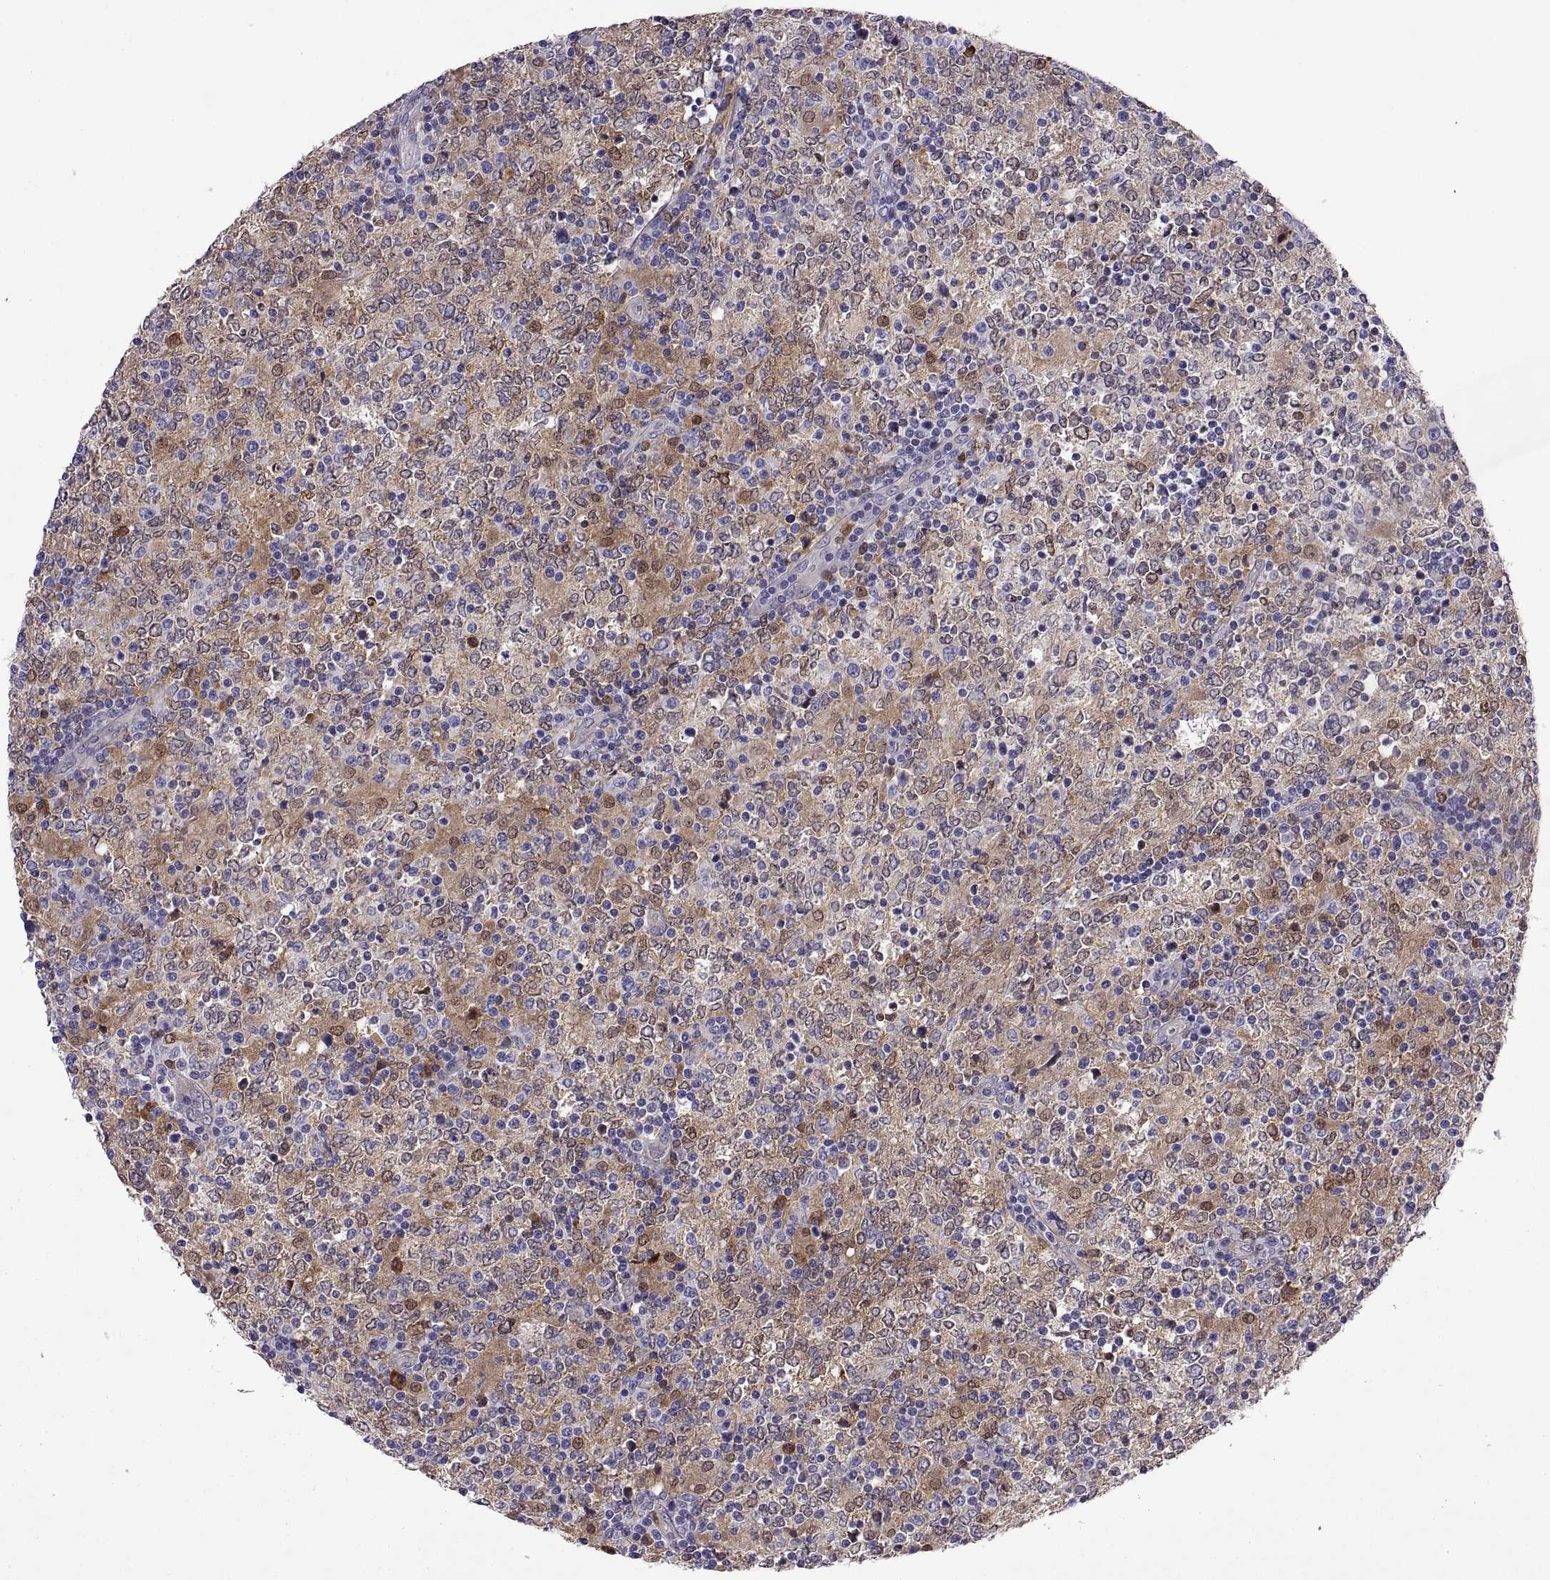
{"staining": {"intensity": "negative", "quantity": "none", "location": "none"}, "tissue": "lymphoma", "cell_type": "Tumor cells", "image_type": "cancer", "snomed": [{"axis": "morphology", "description": "Malignant lymphoma, non-Hodgkin's type, High grade"}, {"axis": "topography", "description": "Lymph node"}], "caption": "DAB (3,3'-diaminobenzidine) immunohistochemical staining of high-grade malignant lymphoma, non-Hodgkin's type reveals no significant staining in tumor cells.", "gene": "DOK3", "patient": {"sex": "female", "age": 84}}